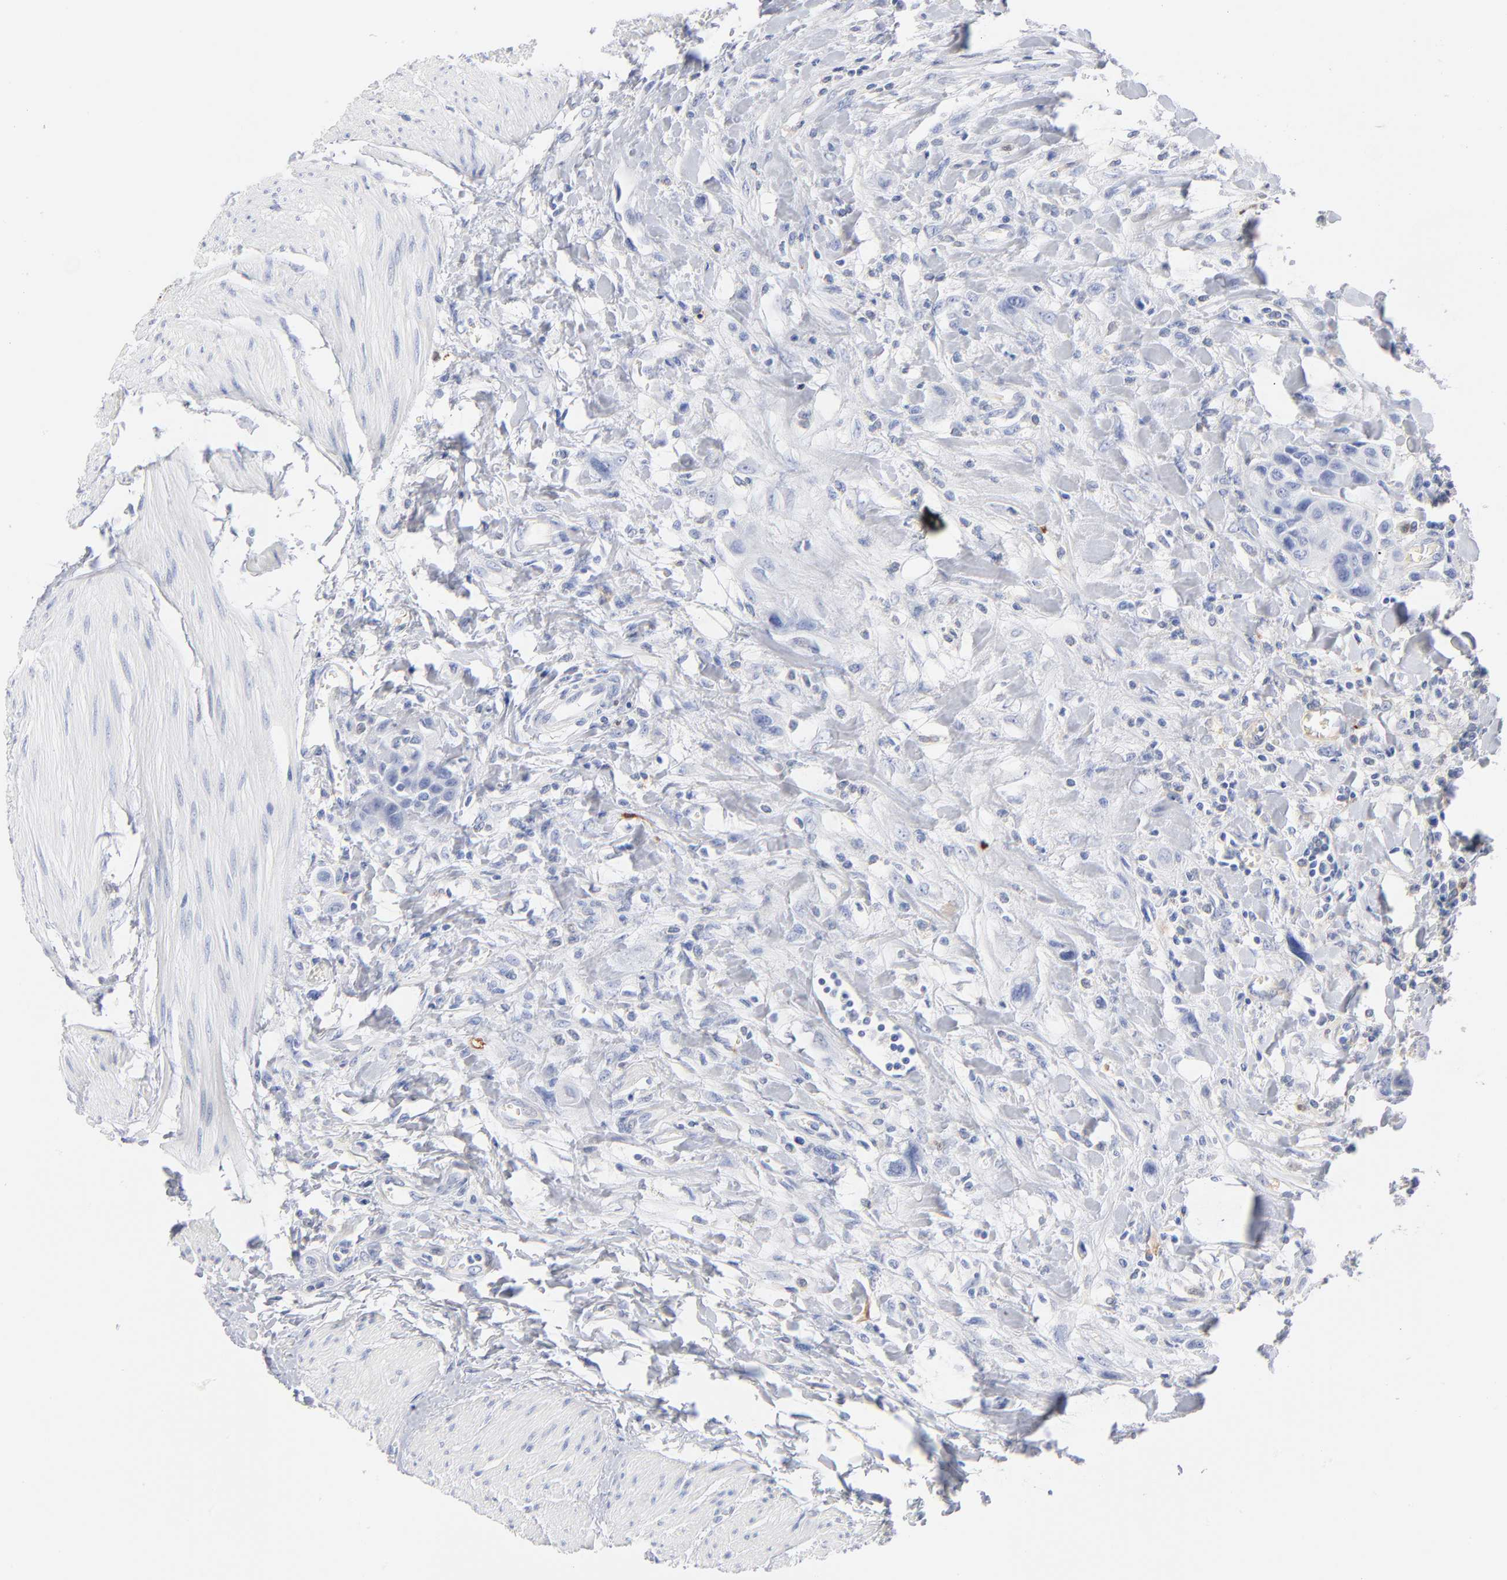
{"staining": {"intensity": "negative", "quantity": "none", "location": "none"}, "tissue": "urothelial cancer", "cell_type": "Tumor cells", "image_type": "cancer", "snomed": [{"axis": "morphology", "description": "Urothelial carcinoma, High grade"}, {"axis": "topography", "description": "Urinary bladder"}], "caption": "The immunohistochemistry image has no significant positivity in tumor cells of urothelial cancer tissue.", "gene": "IFIT2", "patient": {"sex": "male", "age": 50}}